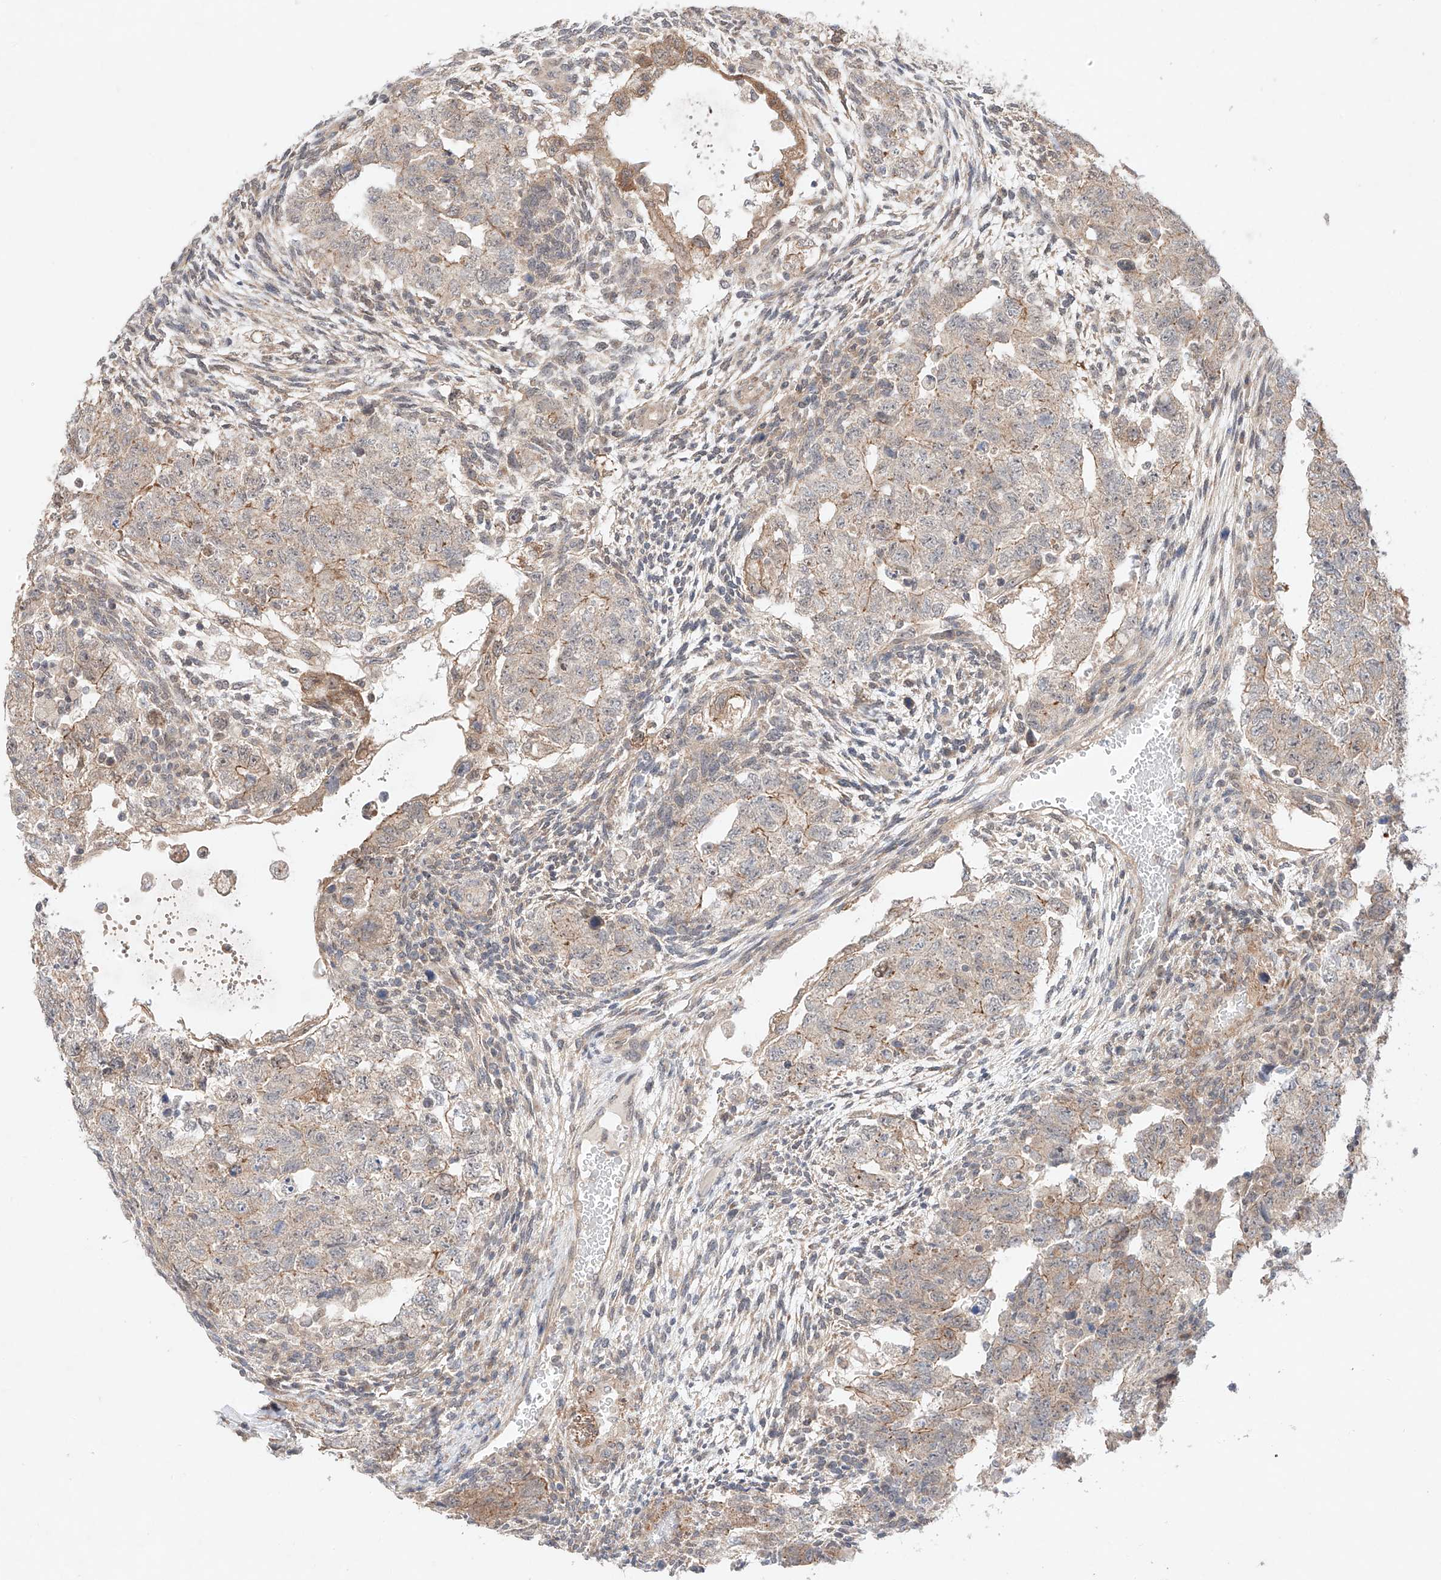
{"staining": {"intensity": "weak", "quantity": "25%-75%", "location": "cytoplasmic/membranous"}, "tissue": "testis cancer", "cell_type": "Tumor cells", "image_type": "cancer", "snomed": [{"axis": "morphology", "description": "Carcinoma, Embryonal, NOS"}, {"axis": "topography", "description": "Testis"}], "caption": "Immunohistochemical staining of human testis cancer (embryonal carcinoma) shows low levels of weak cytoplasmic/membranous positivity in approximately 25%-75% of tumor cells. The protein of interest is stained brown, and the nuclei are stained in blue (DAB (3,3'-diaminobenzidine) IHC with brightfield microscopy, high magnification).", "gene": "TSR2", "patient": {"sex": "male", "age": 36}}